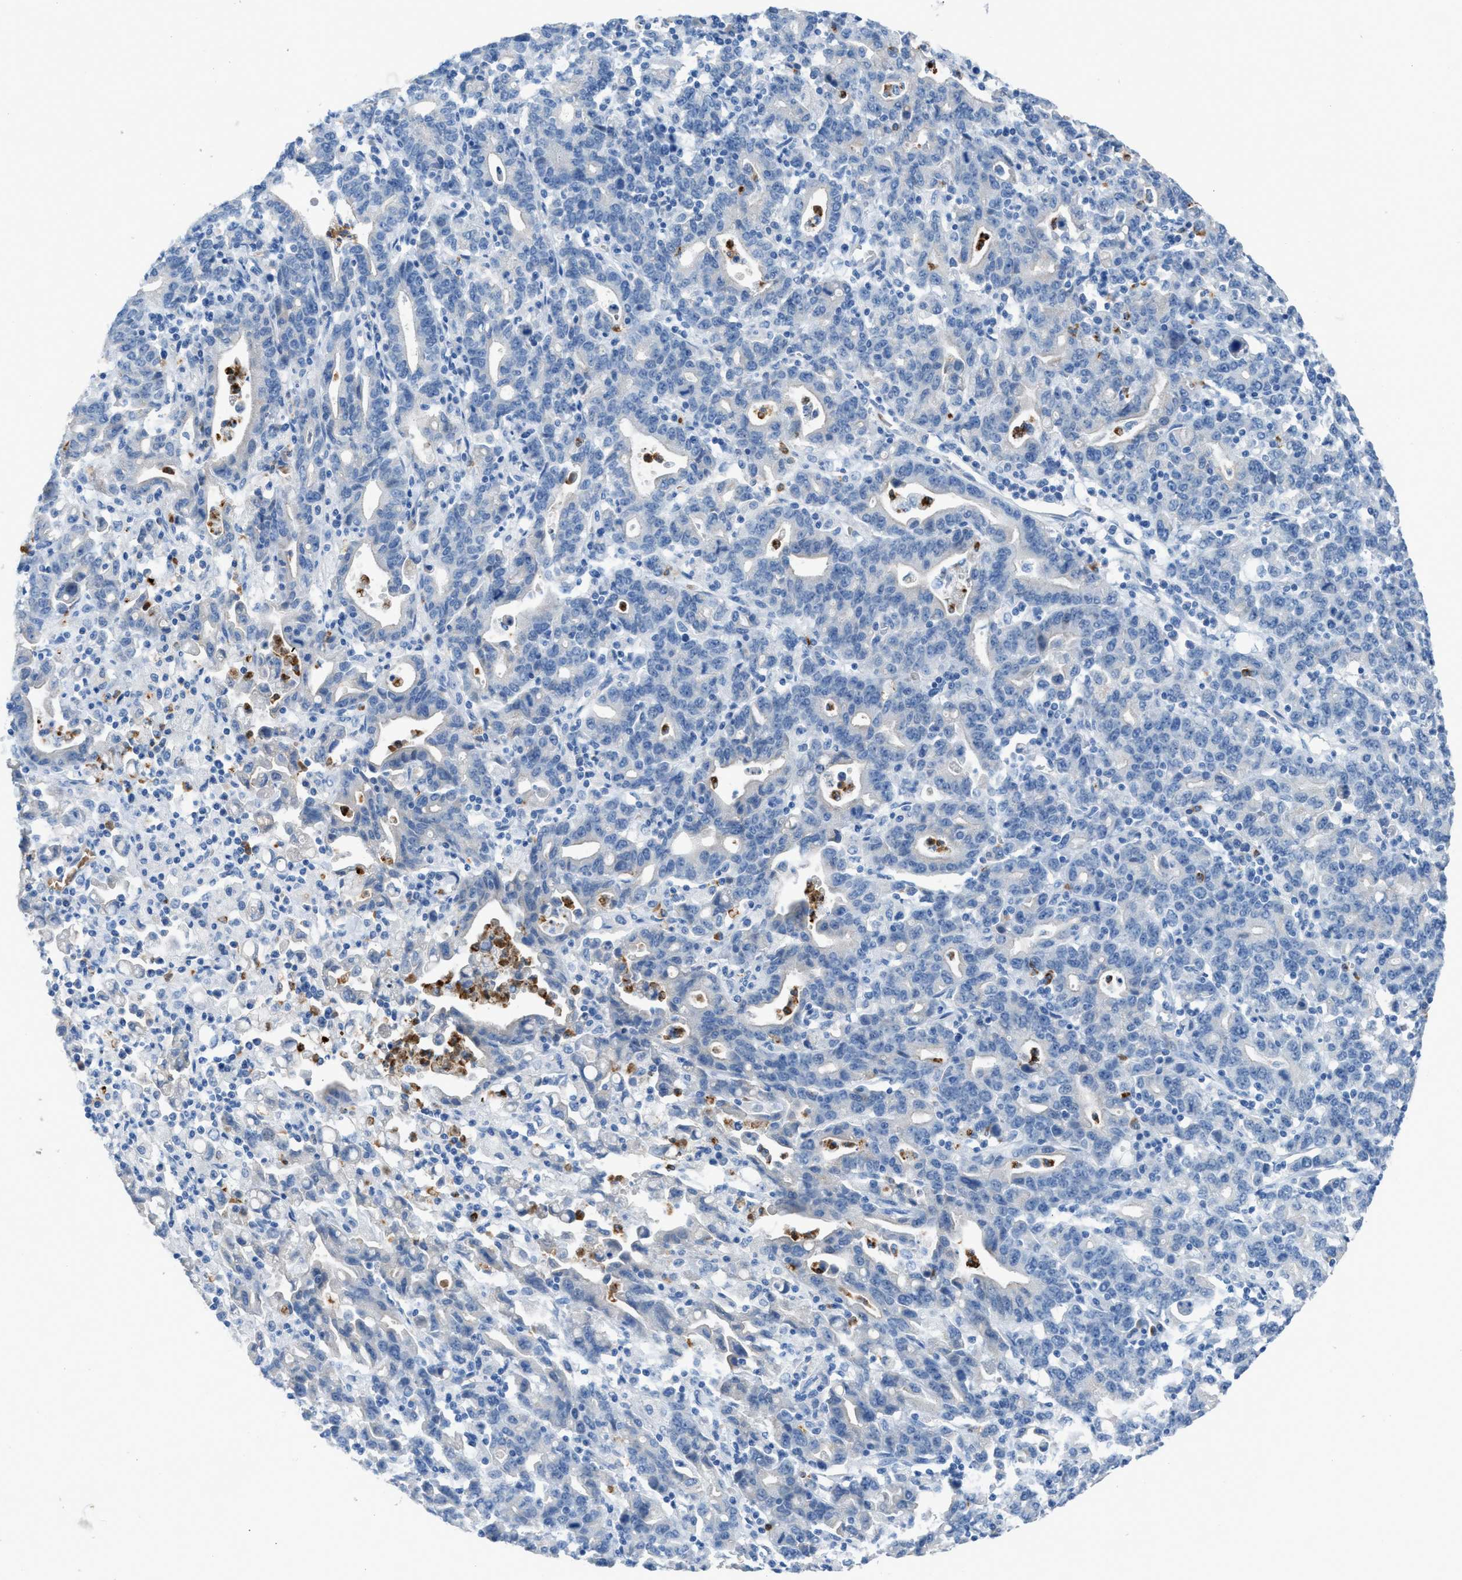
{"staining": {"intensity": "negative", "quantity": "none", "location": "none"}, "tissue": "stomach cancer", "cell_type": "Tumor cells", "image_type": "cancer", "snomed": [{"axis": "morphology", "description": "Adenocarcinoma, NOS"}, {"axis": "topography", "description": "Stomach, upper"}], "caption": "A micrograph of adenocarcinoma (stomach) stained for a protein reveals no brown staining in tumor cells.", "gene": "CFAP77", "patient": {"sex": "male", "age": 69}}